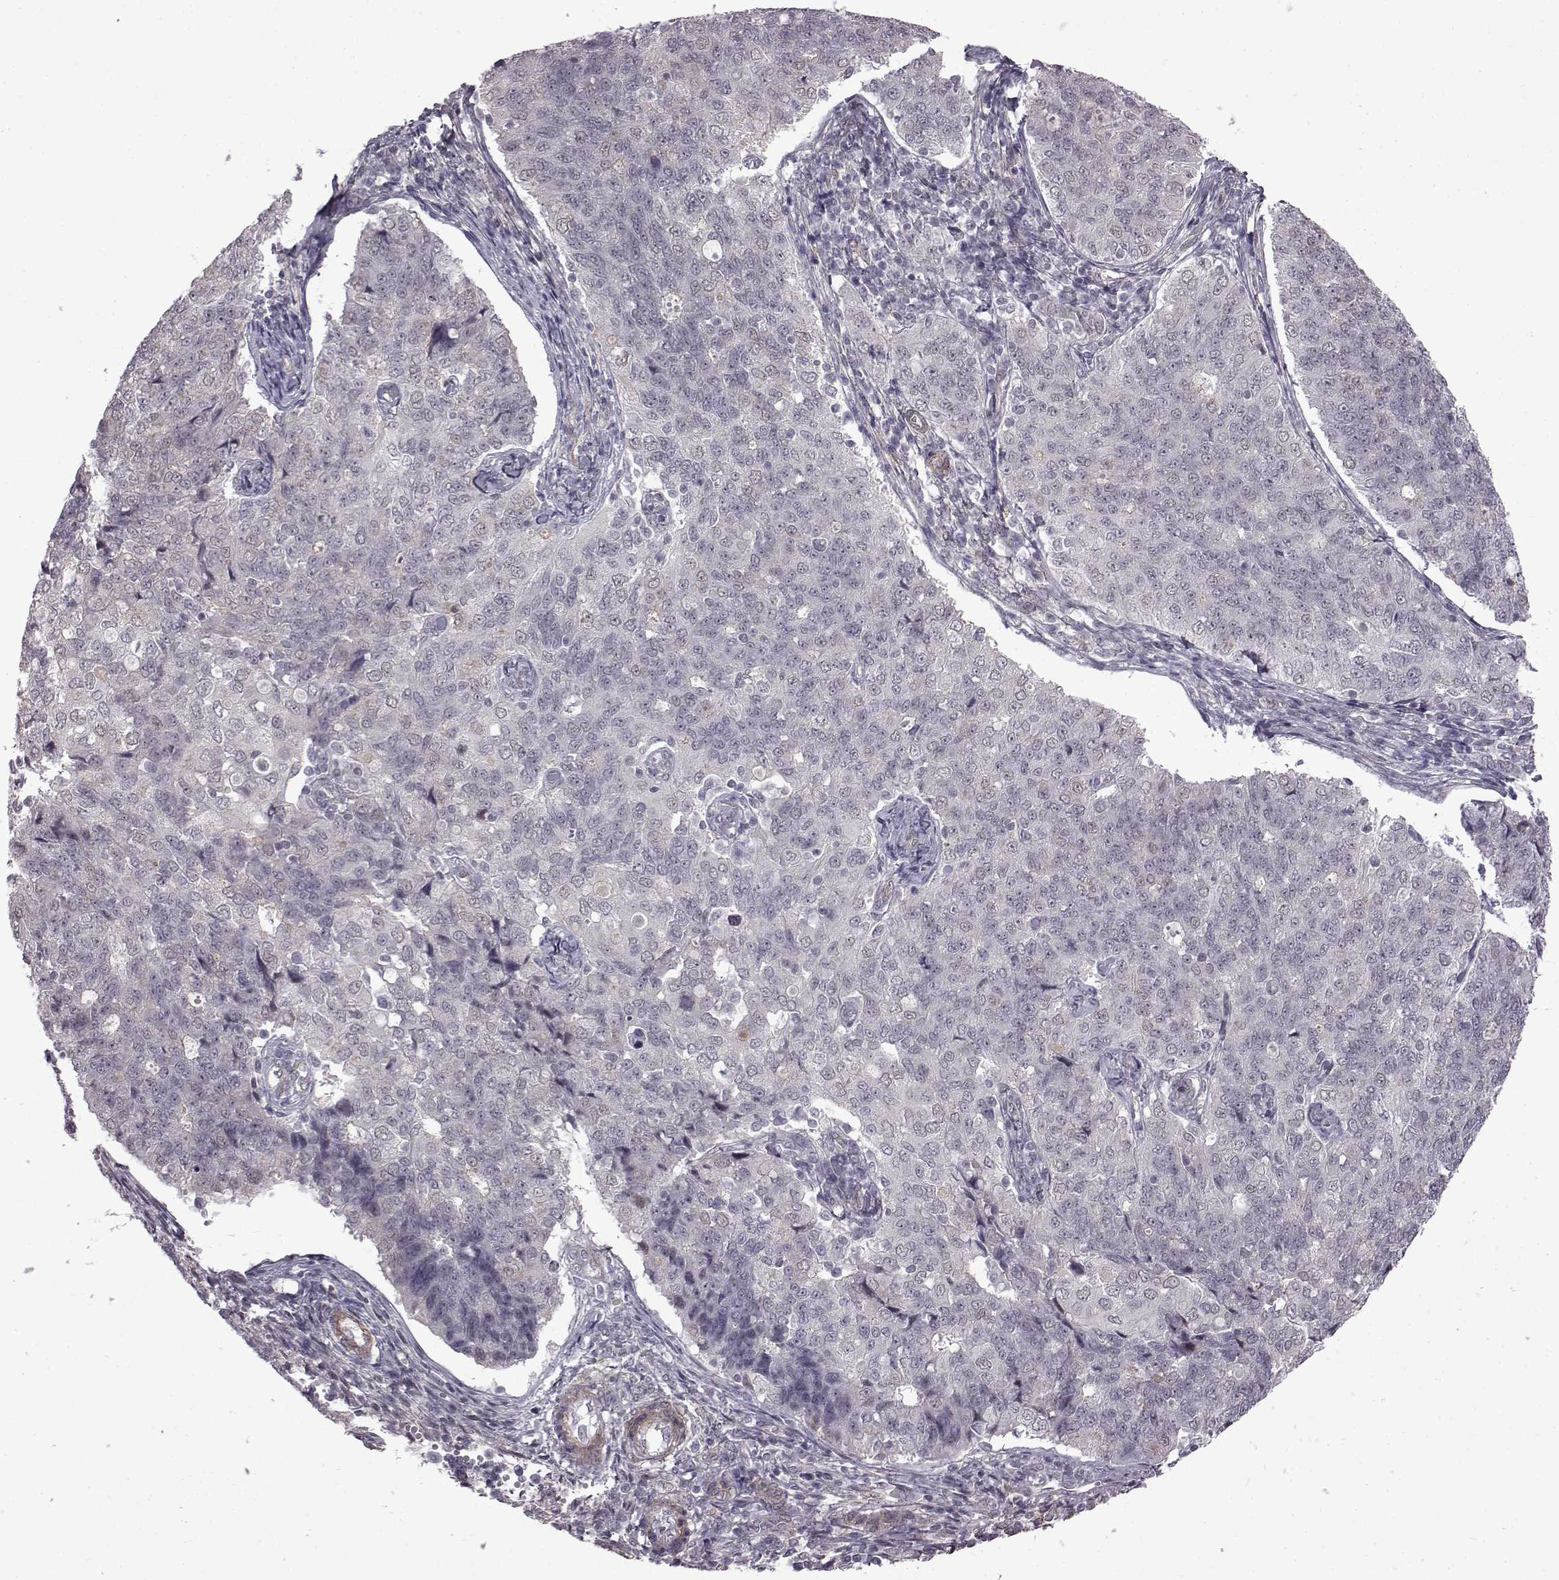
{"staining": {"intensity": "negative", "quantity": "none", "location": "none"}, "tissue": "endometrial cancer", "cell_type": "Tumor cells", "image_type": "cancer", "snomed": [{"axis": "morphology", "description": "Adenocarcinoma, NOS"}, {"axis": "topography", "description": "Endometrium"}], "caption": "DAB immunohistochemical staining of human endometrial cancer (adenocarcinoma) reveals no significant positivity in tumor cells.", "gene": "SYNPO2", "patient": {"sex": "female", "age": 43}}